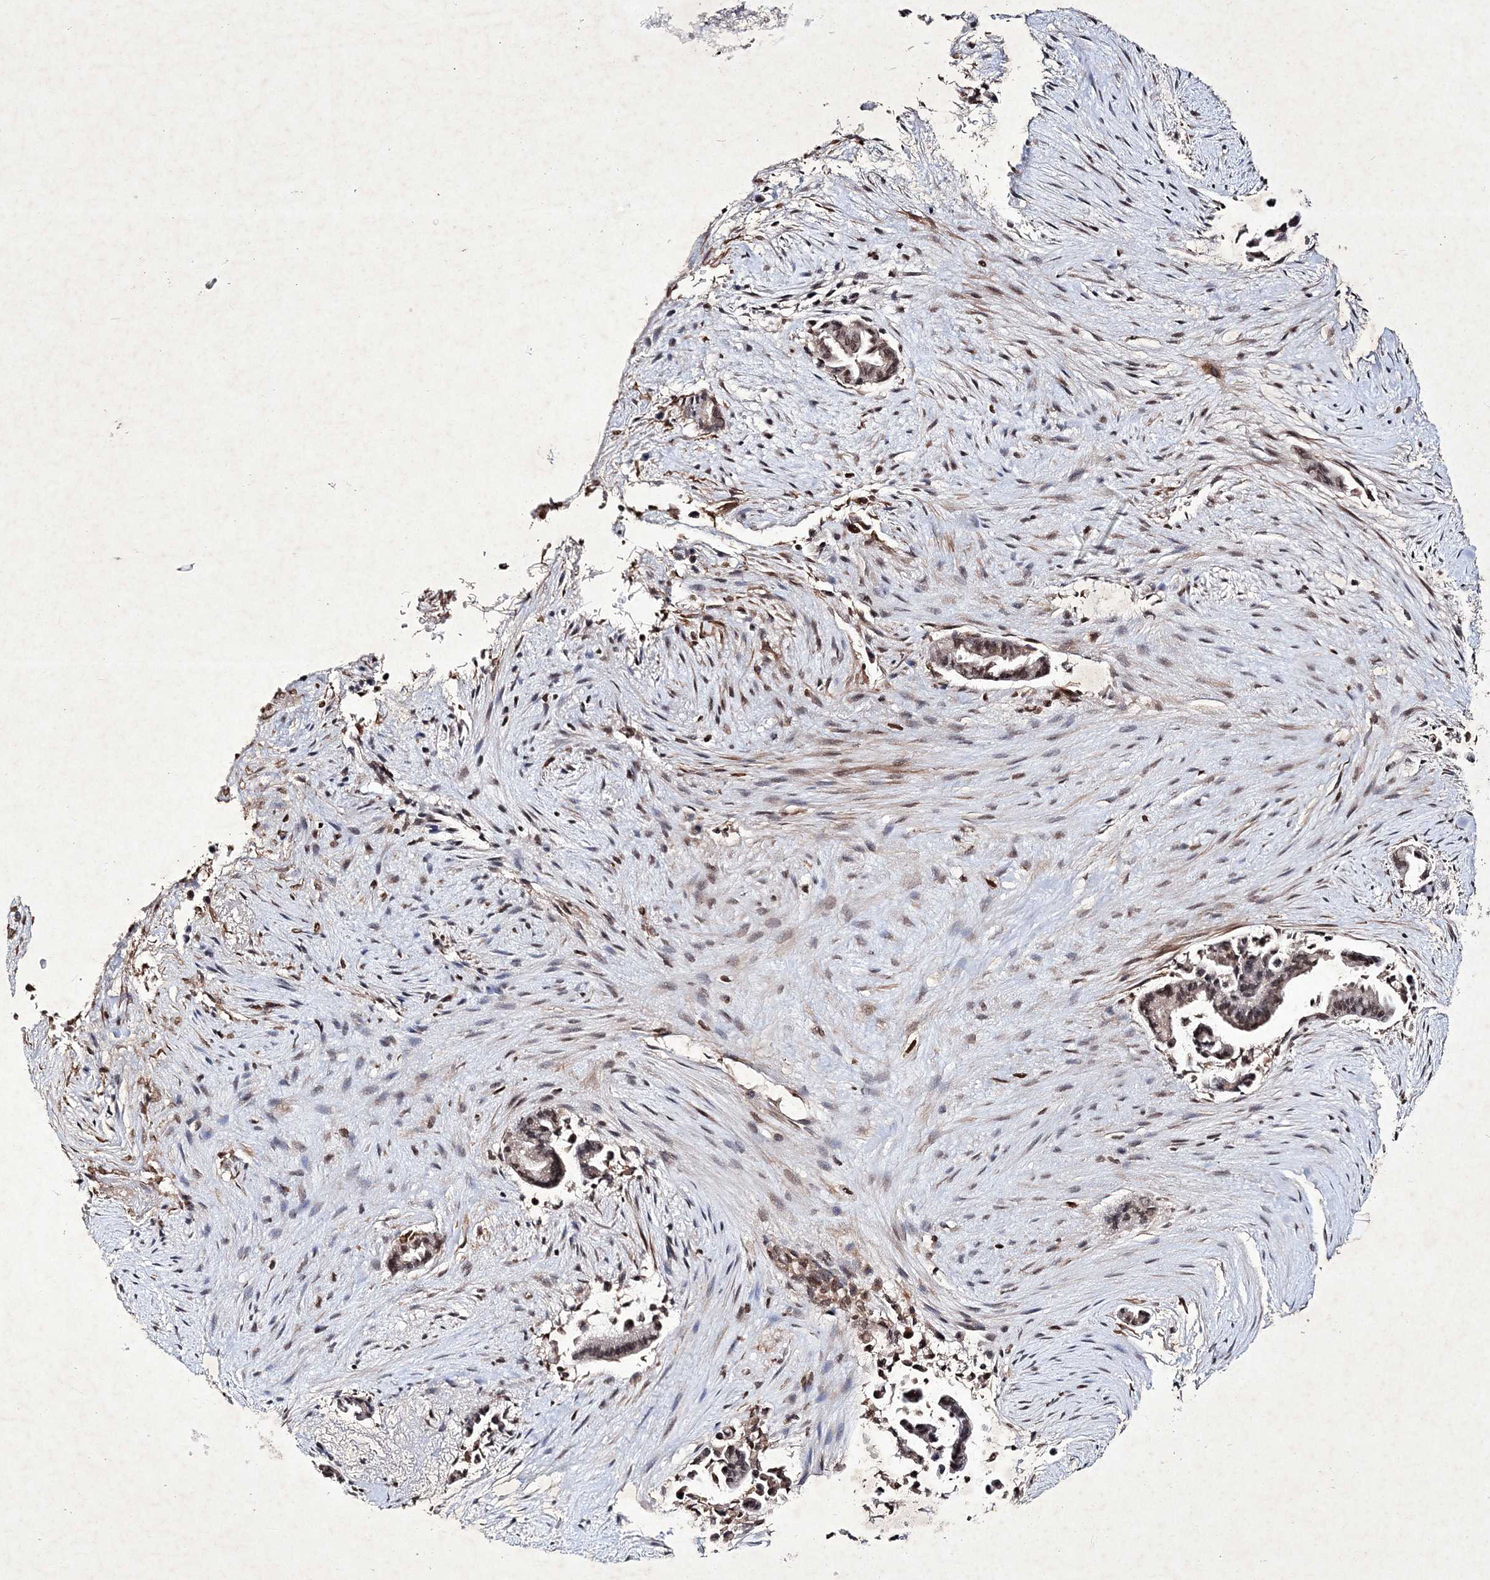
{"staining": {"intensity": "moderate", "quantity": ">75%", "location": "nuclear"}, "tissue": "liver cancer", "cell_type": "Tumor cells", "image_type": "cancer", "snomed": [{"axis": "morphology", "description": "Cholangiocarcinoma"}, {"axis": "topography", "description": "Liver"}], "caption": "Tumor cells demonstrate medium levels of moderate nuclear positivity in about >75% of cells in human liver cholangiocarcinoma.", "gene": "SOWAHB", "patient": {"sex": "female", "age": 55}}